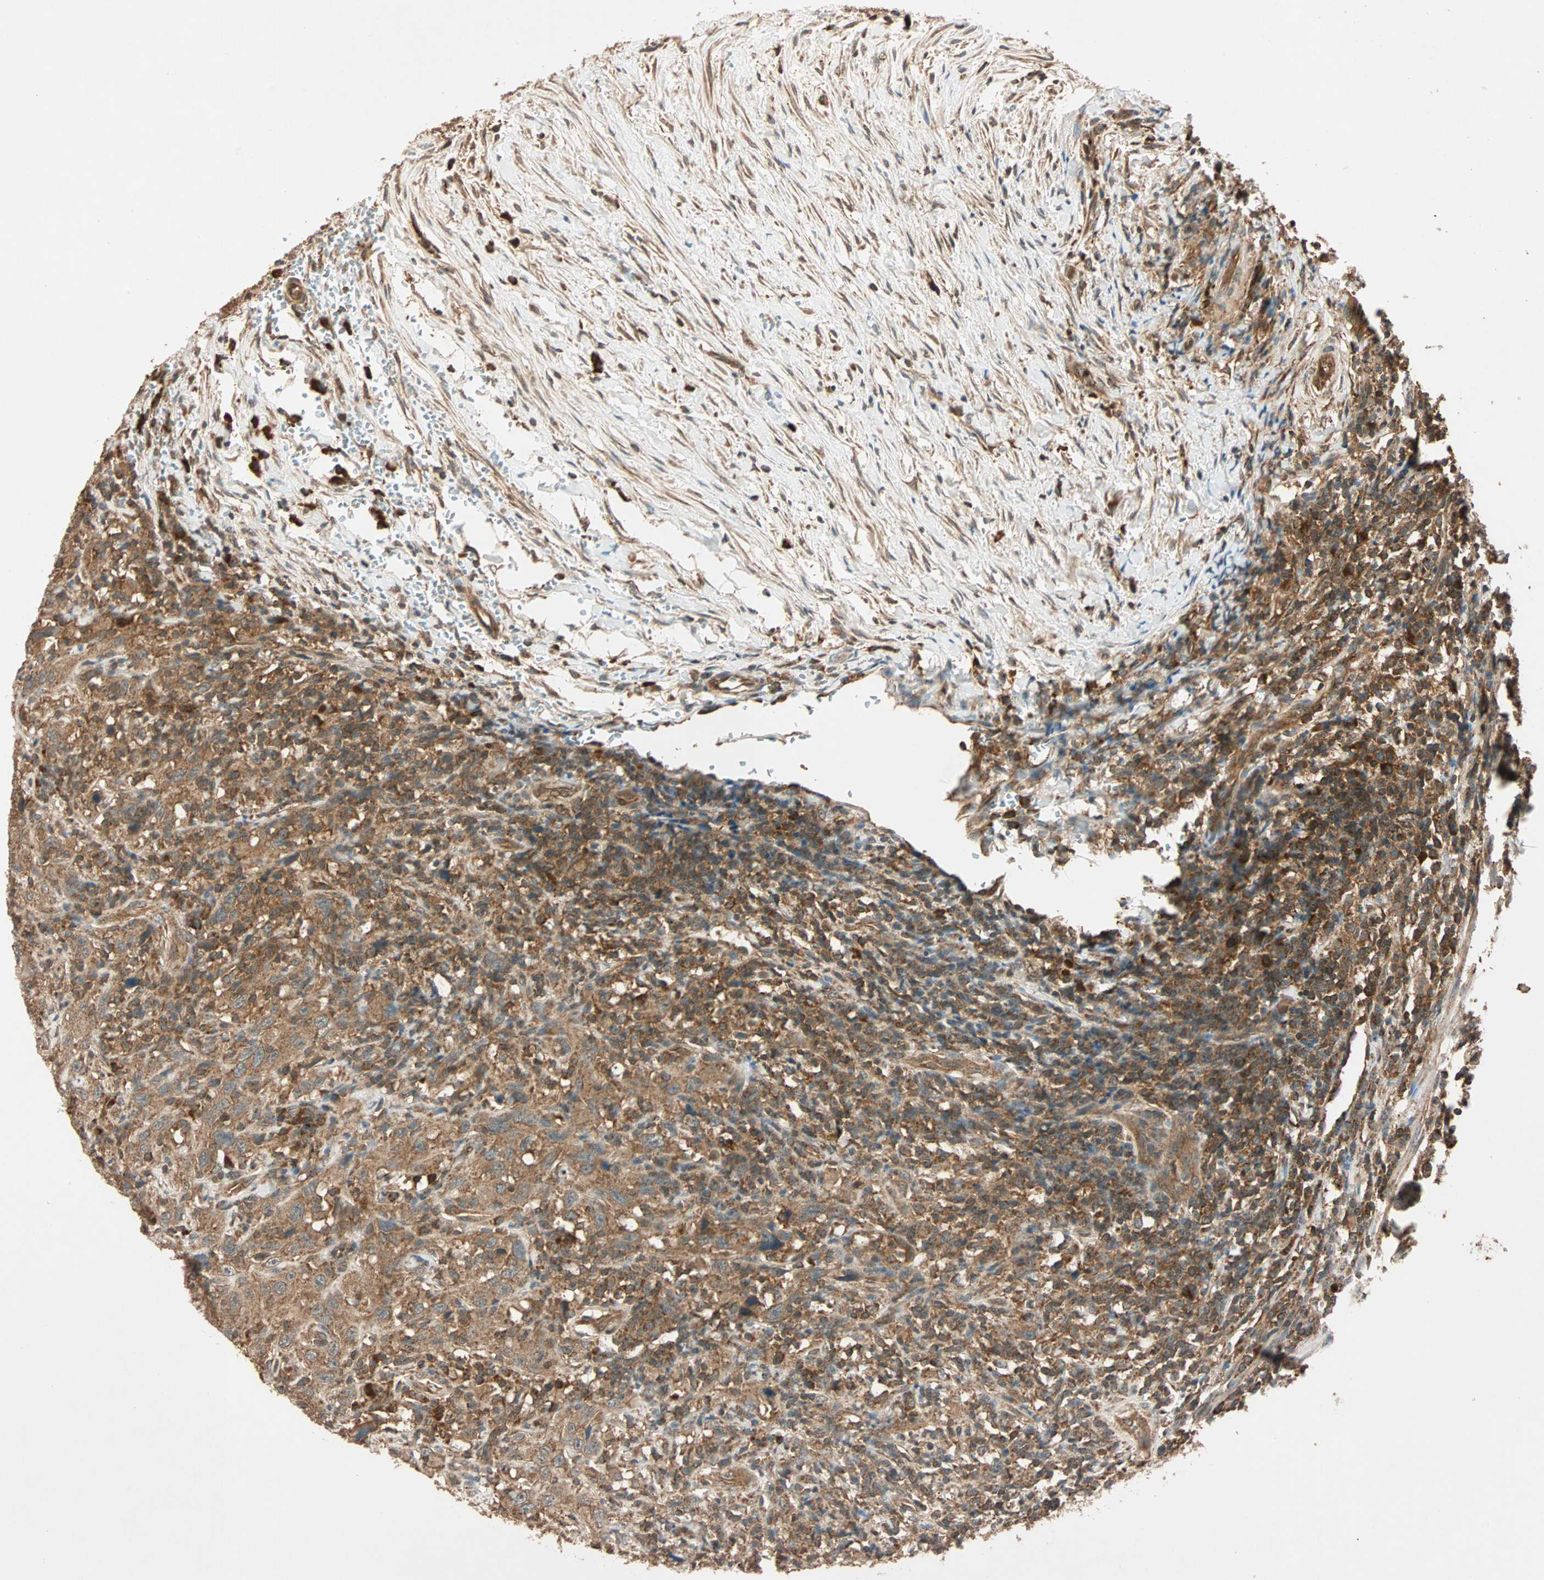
{"staining": {"intensity": "moderate", "quantity": ">75%", "location": "cytoplasmic/membranous"}, "tissue": "urothelial cancer", "cell_type": "Tumor cells", "image_type": "cancer", "snomed": [{"axis": "morphology", "description": "Urothelial carcinoma, High grade"}, {"axis": "topography", "description": "Urinary bladder"}], "caption": "Urothelial carcinoma (high-grade) stained with a brown dye displays moderate cytoplasmic/membranous positive positivity in about >75% of tumor cells.", "gene": "MAPK1", "patient": {"sex": "male", "age": 61}}